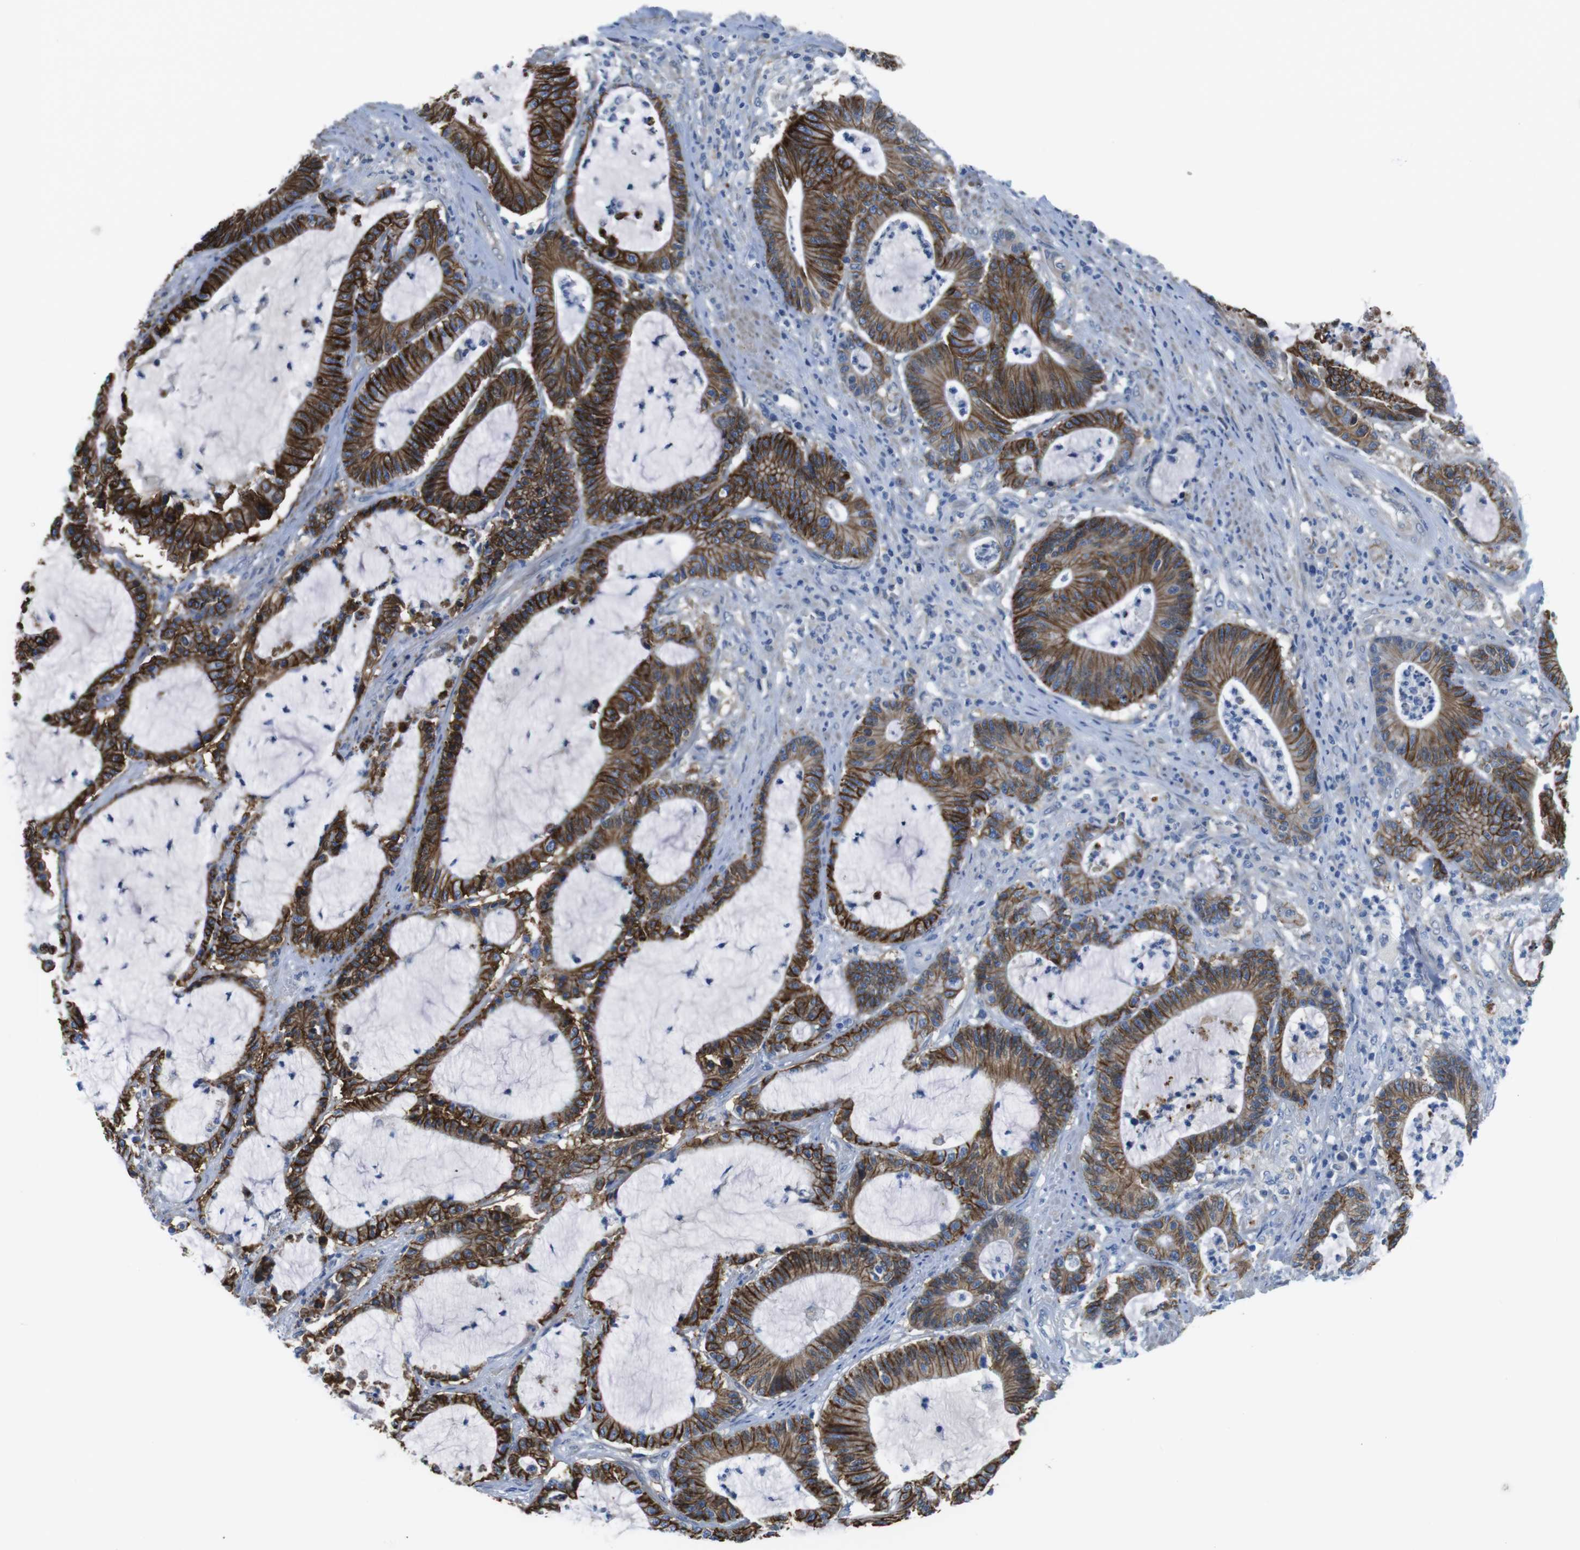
{"staining": {"intensity": "strong", "quantity": ">75%", "location": "cytoplasmic/membranous"}, "tissue": "colorectal cancer", "cell_type": "Tumor cells", "image_type": "cancer", "snomed": [{"axis": "morphology", "description": "Adenocarcinoma, NOS"}, {"axis": "topography", "description": "Colon"}], "caption": "A brown stain highlights strong cytoplasmic/membranous expression of a protein in human colorectal adenocarcinoma tumor cells.", "gene": "CDH8", "patient": {"sex": "female", "age": 84}}